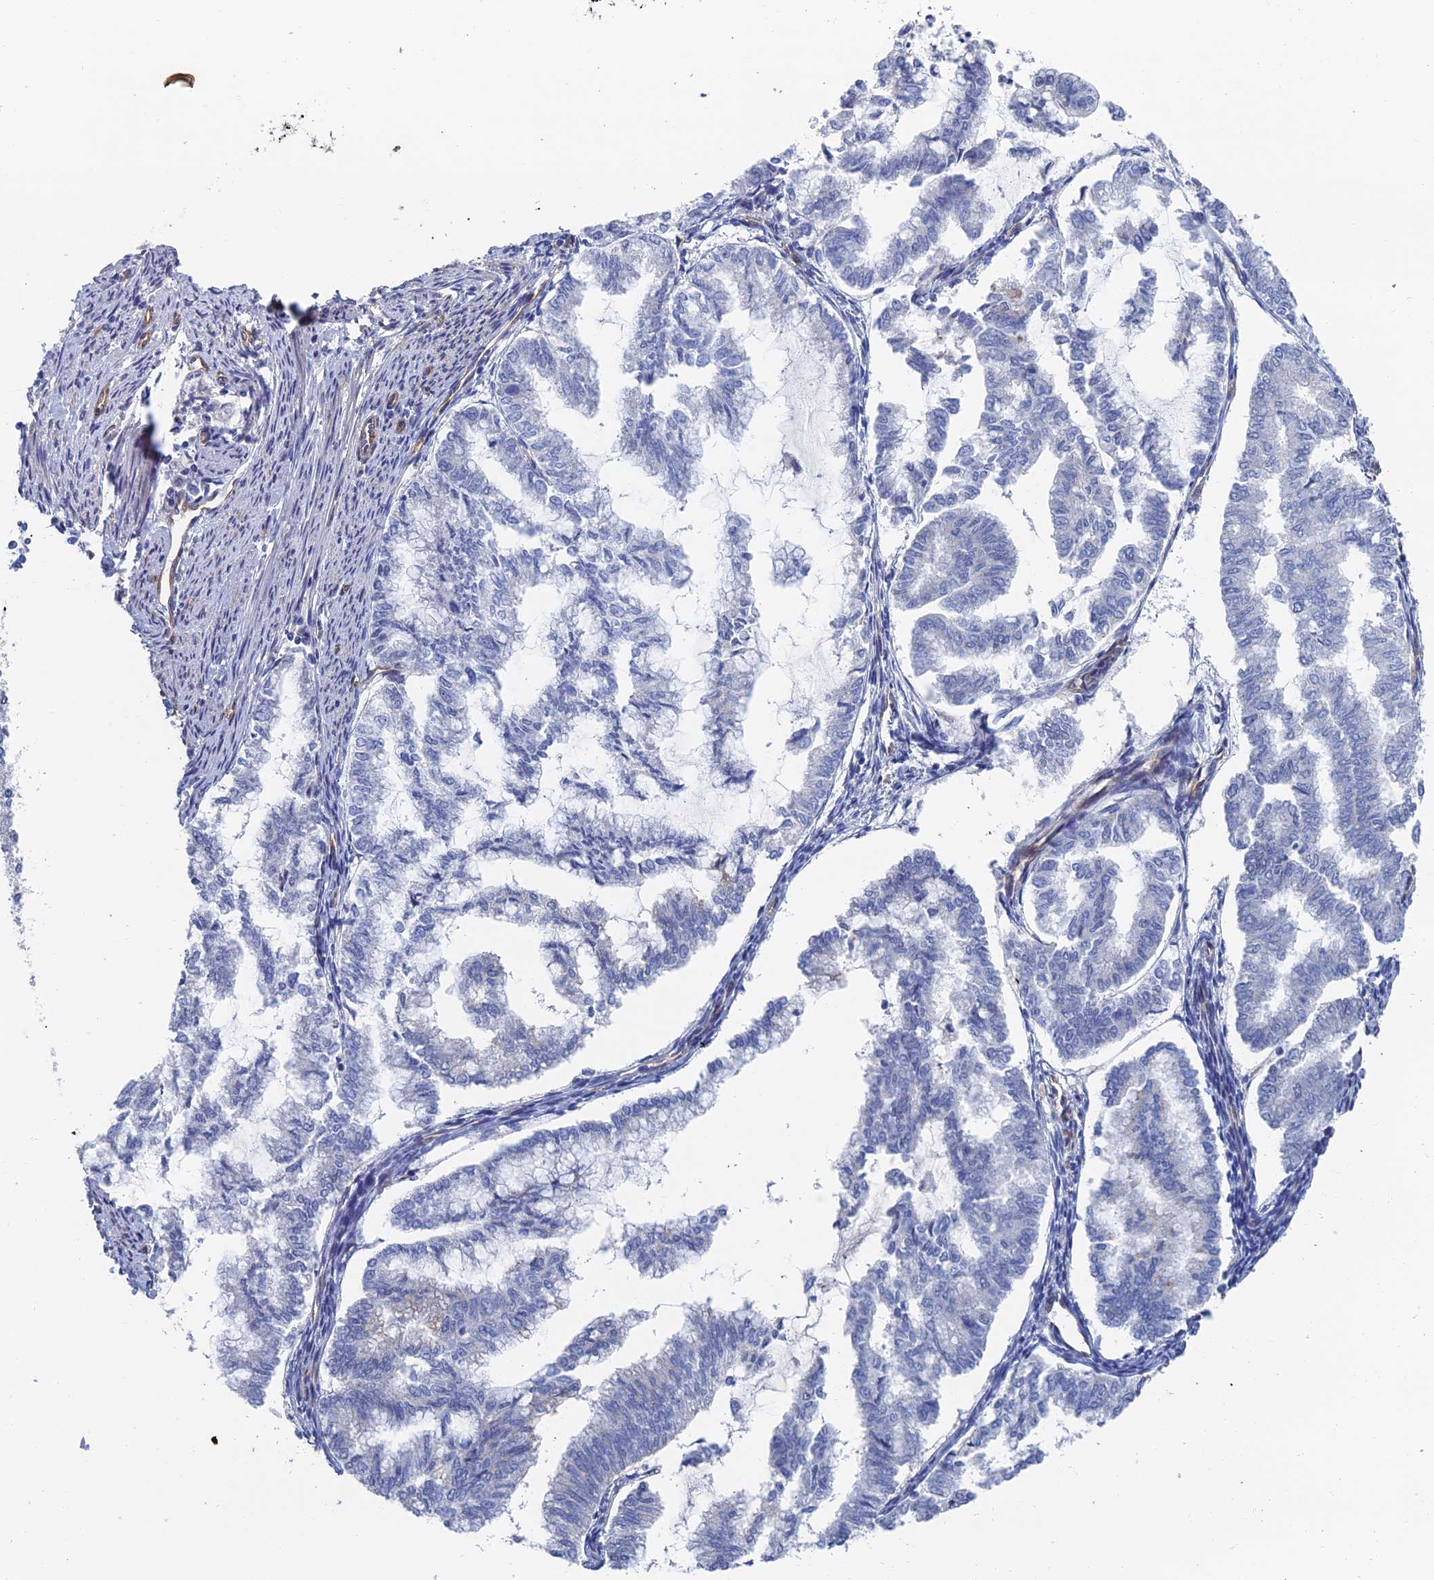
{"staining": {"intensity": "negative", "quantity": "none", "location": "none"}, "tissue": "endometrial cancer", "cell_type": "Tumor cells", "image_type": "cancer", "snomed": [{"axis": "morphology", "description": "Adenocarcinoma, NOS"}, {"axis": "topography", "description": "Endometrium"}], "caption": "There is no significant positivity in tumor cells of endometrial cancer. Brightfield microscopy of immunohistochemistry stained with DAB (brown) and hematoxylin (blue), captured at high magnification.", "gene": "ARAP3", "patient": {"sex": "female", "age": 79}}